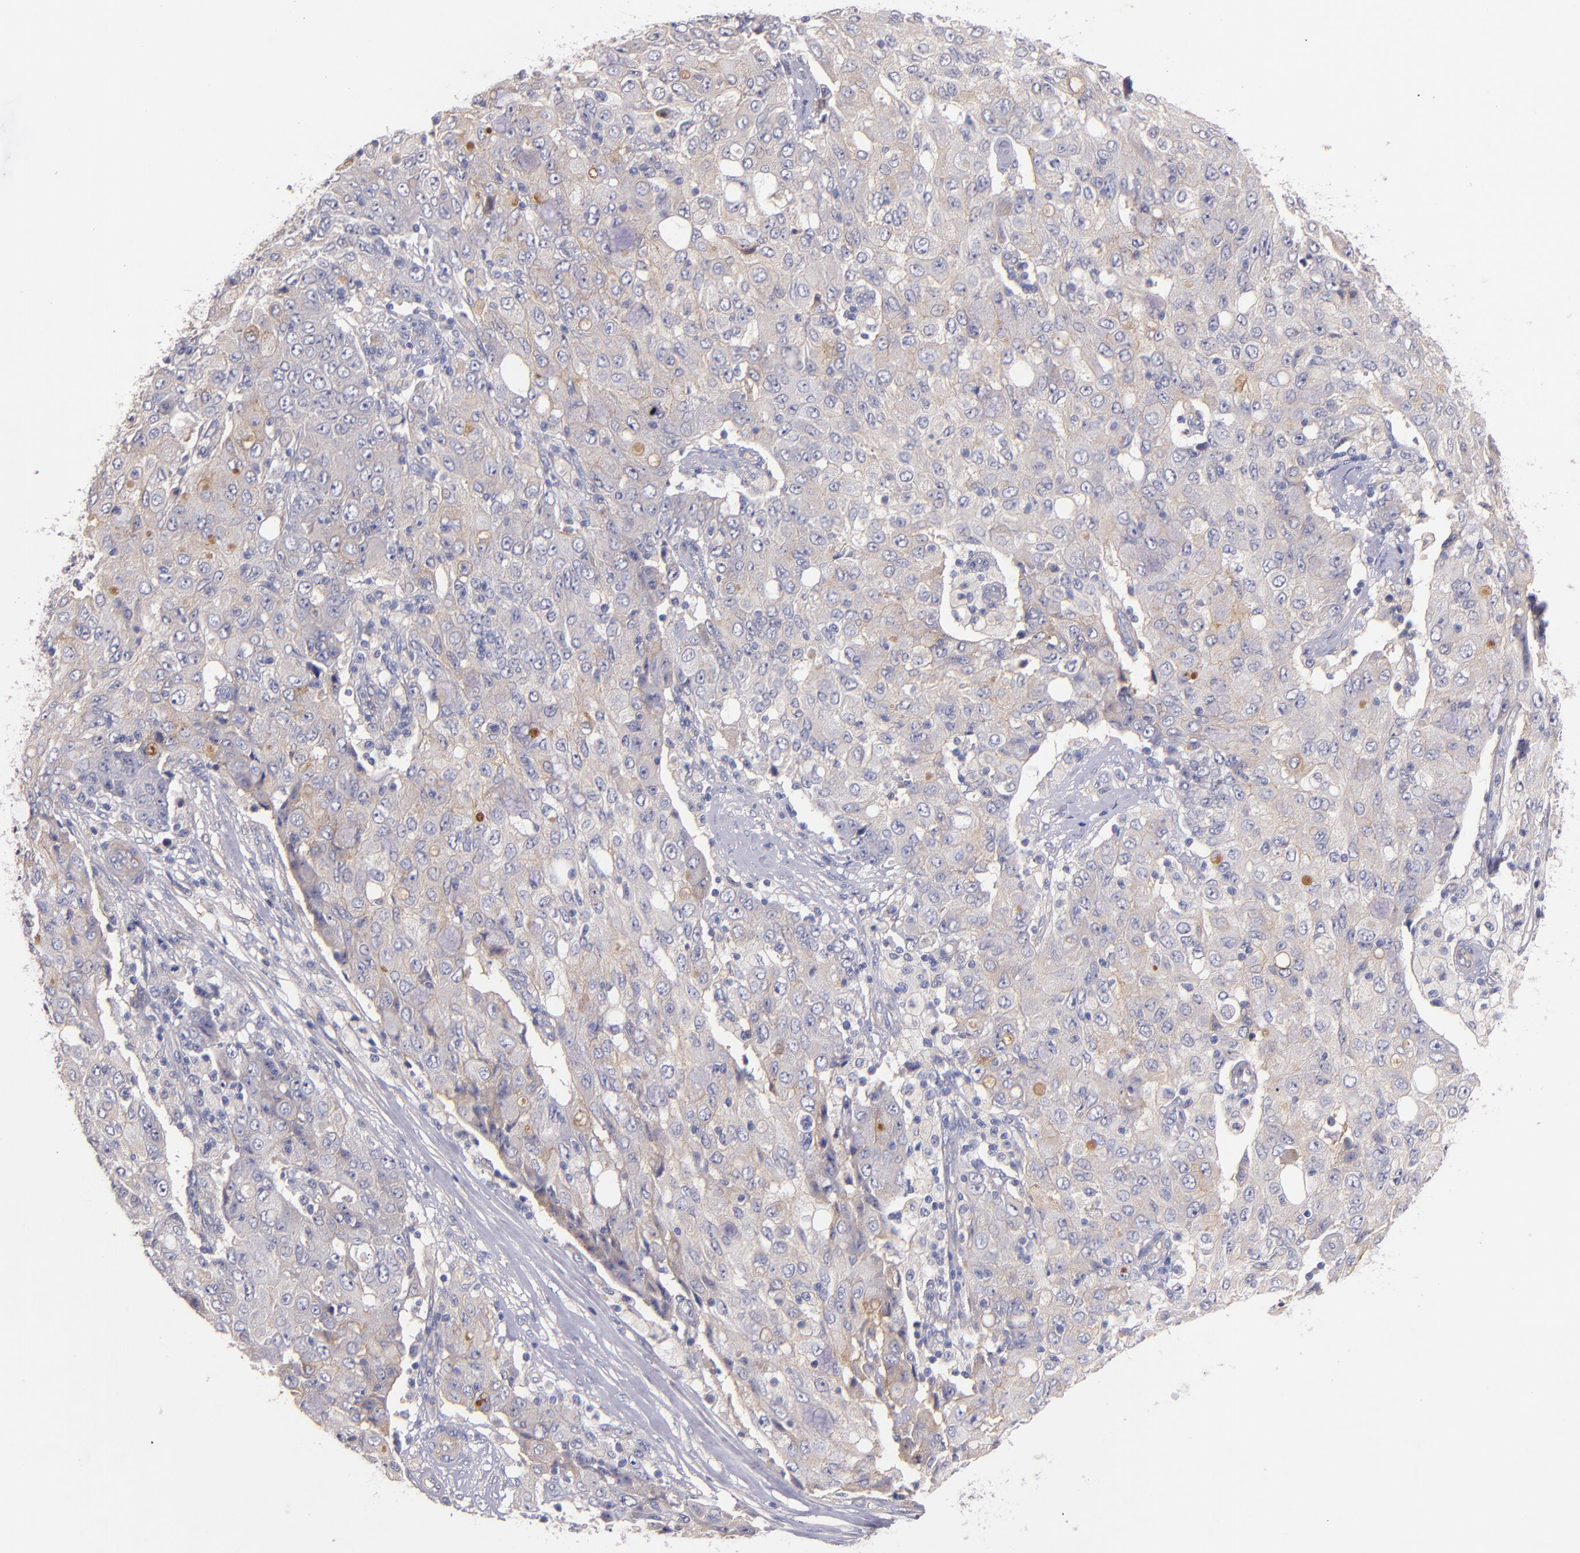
{"staining": {"intensity": "weak", "quantity": "<25%", "location": "cytoplasmic/membranous"}, "tissue": "ovarian cancer", "cell_type": "Tumor cells", "image_type": "cancer", "snomed": [{"axis": "morphology", "description": "Carcinoma, endometroid"}, {"axis": "topography", "description": "Ovary"}], "caption": "Immunohistochemistry photomicrograph of neoplastic tissue: human ovarian endometroid carcinoma stained with DAB (3,3'-diaminobenzidine) shows no significant protein positivity in tumor cells. The staining is performed using DAB brown chromogen with nuclei counter-stained in using hematoxylin.", "gene": "PLSCR4", "patient": {"sex": "female", "age": 42}}